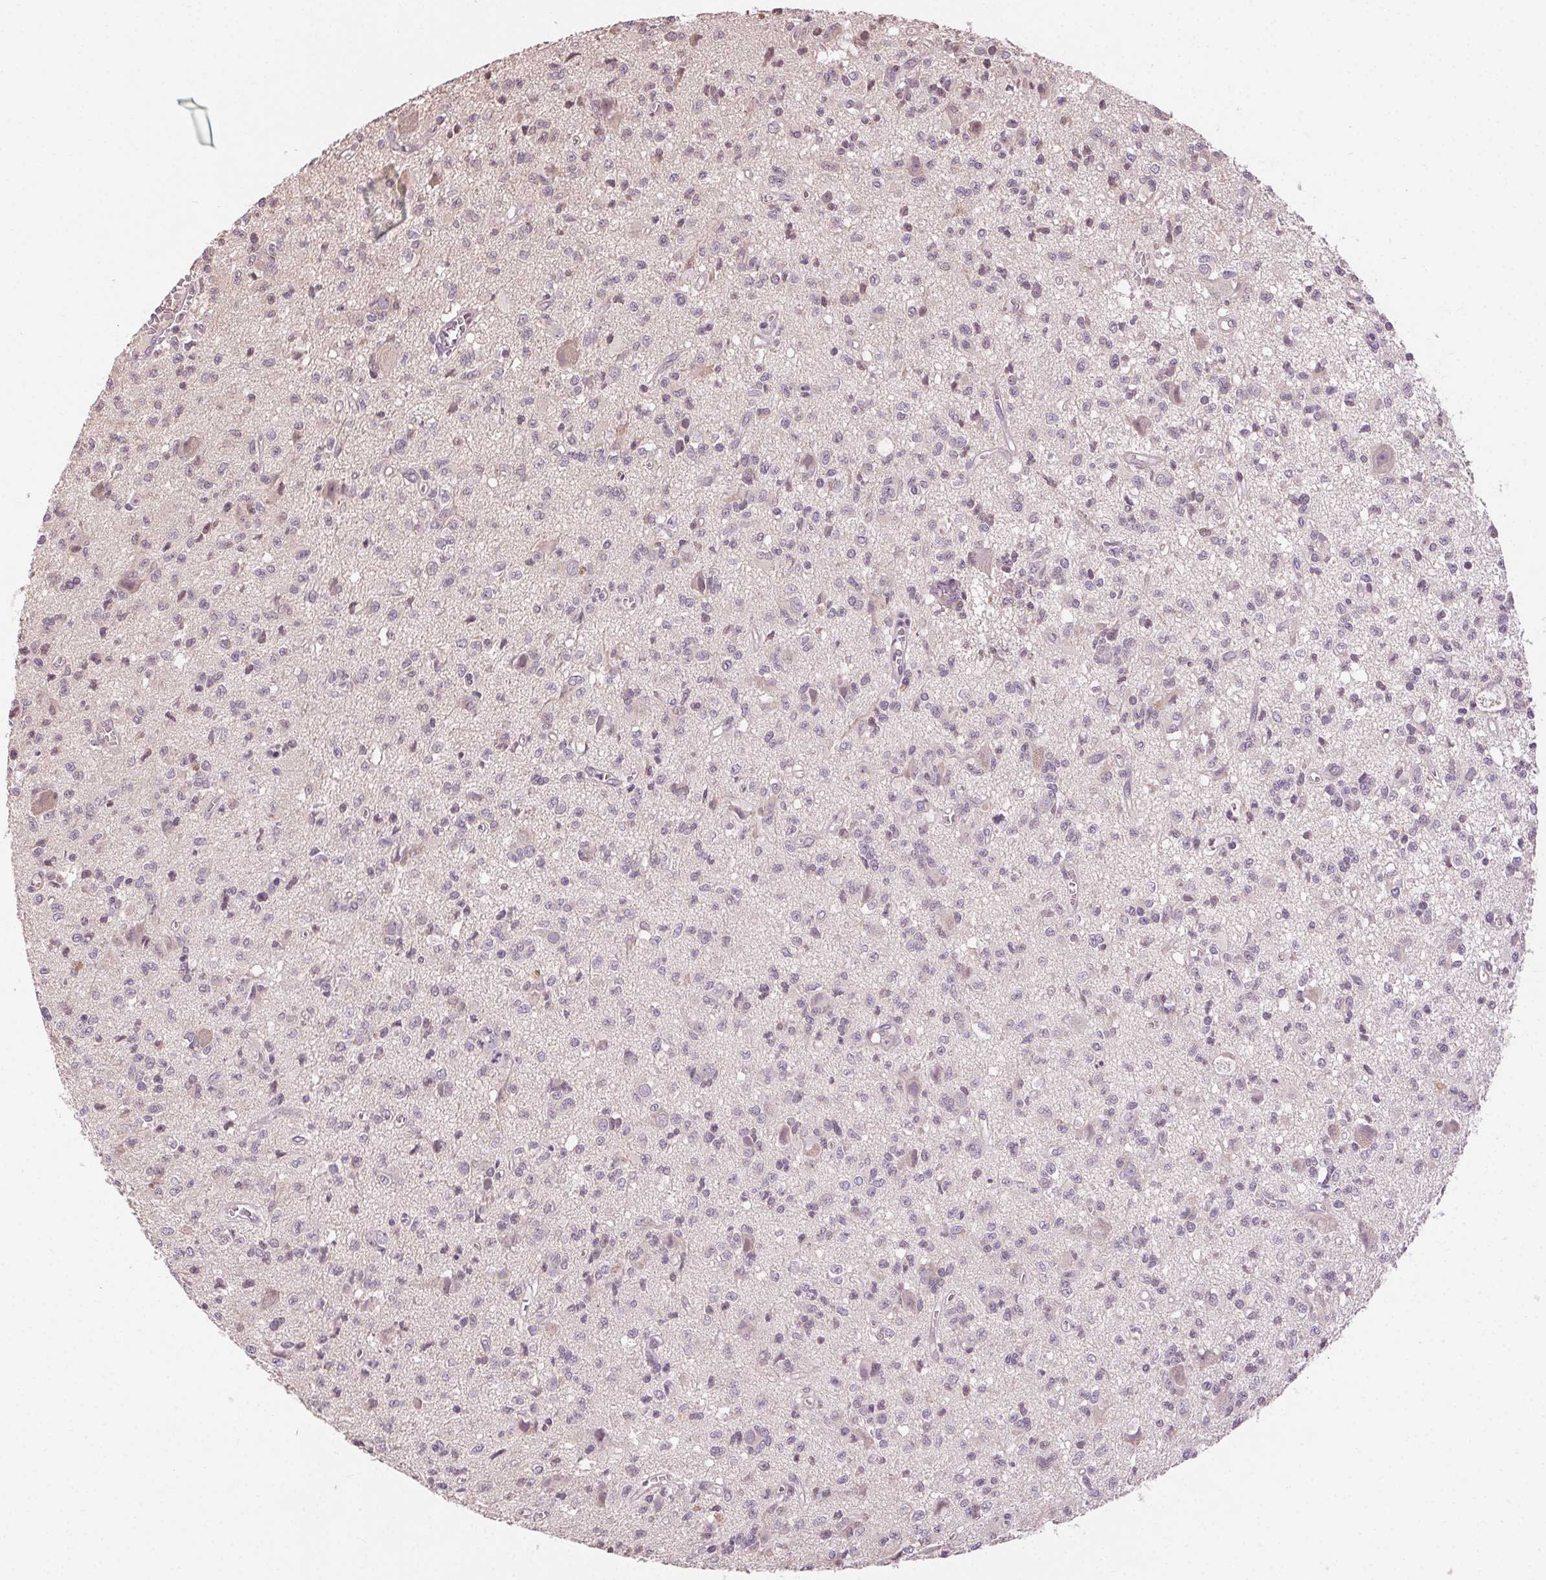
{"staining": {"intensity": "negative", "quantity": "none", "location": "none"}, "tissue": "glioma", "cell_type": "Tumor cells", "image_type": "cancer", "snomed": [{"axis": "morphology", "description": "Glioma, malignant, Low grade"}, {"axis": "topography", "description": "Brain"}], "caption": "Malignant glioma (low-grade) stained for a protein using IHC shows no staining tumor cells.", "gene": "ATP1B3", "patient": {"sex": "male", "age": 64}}